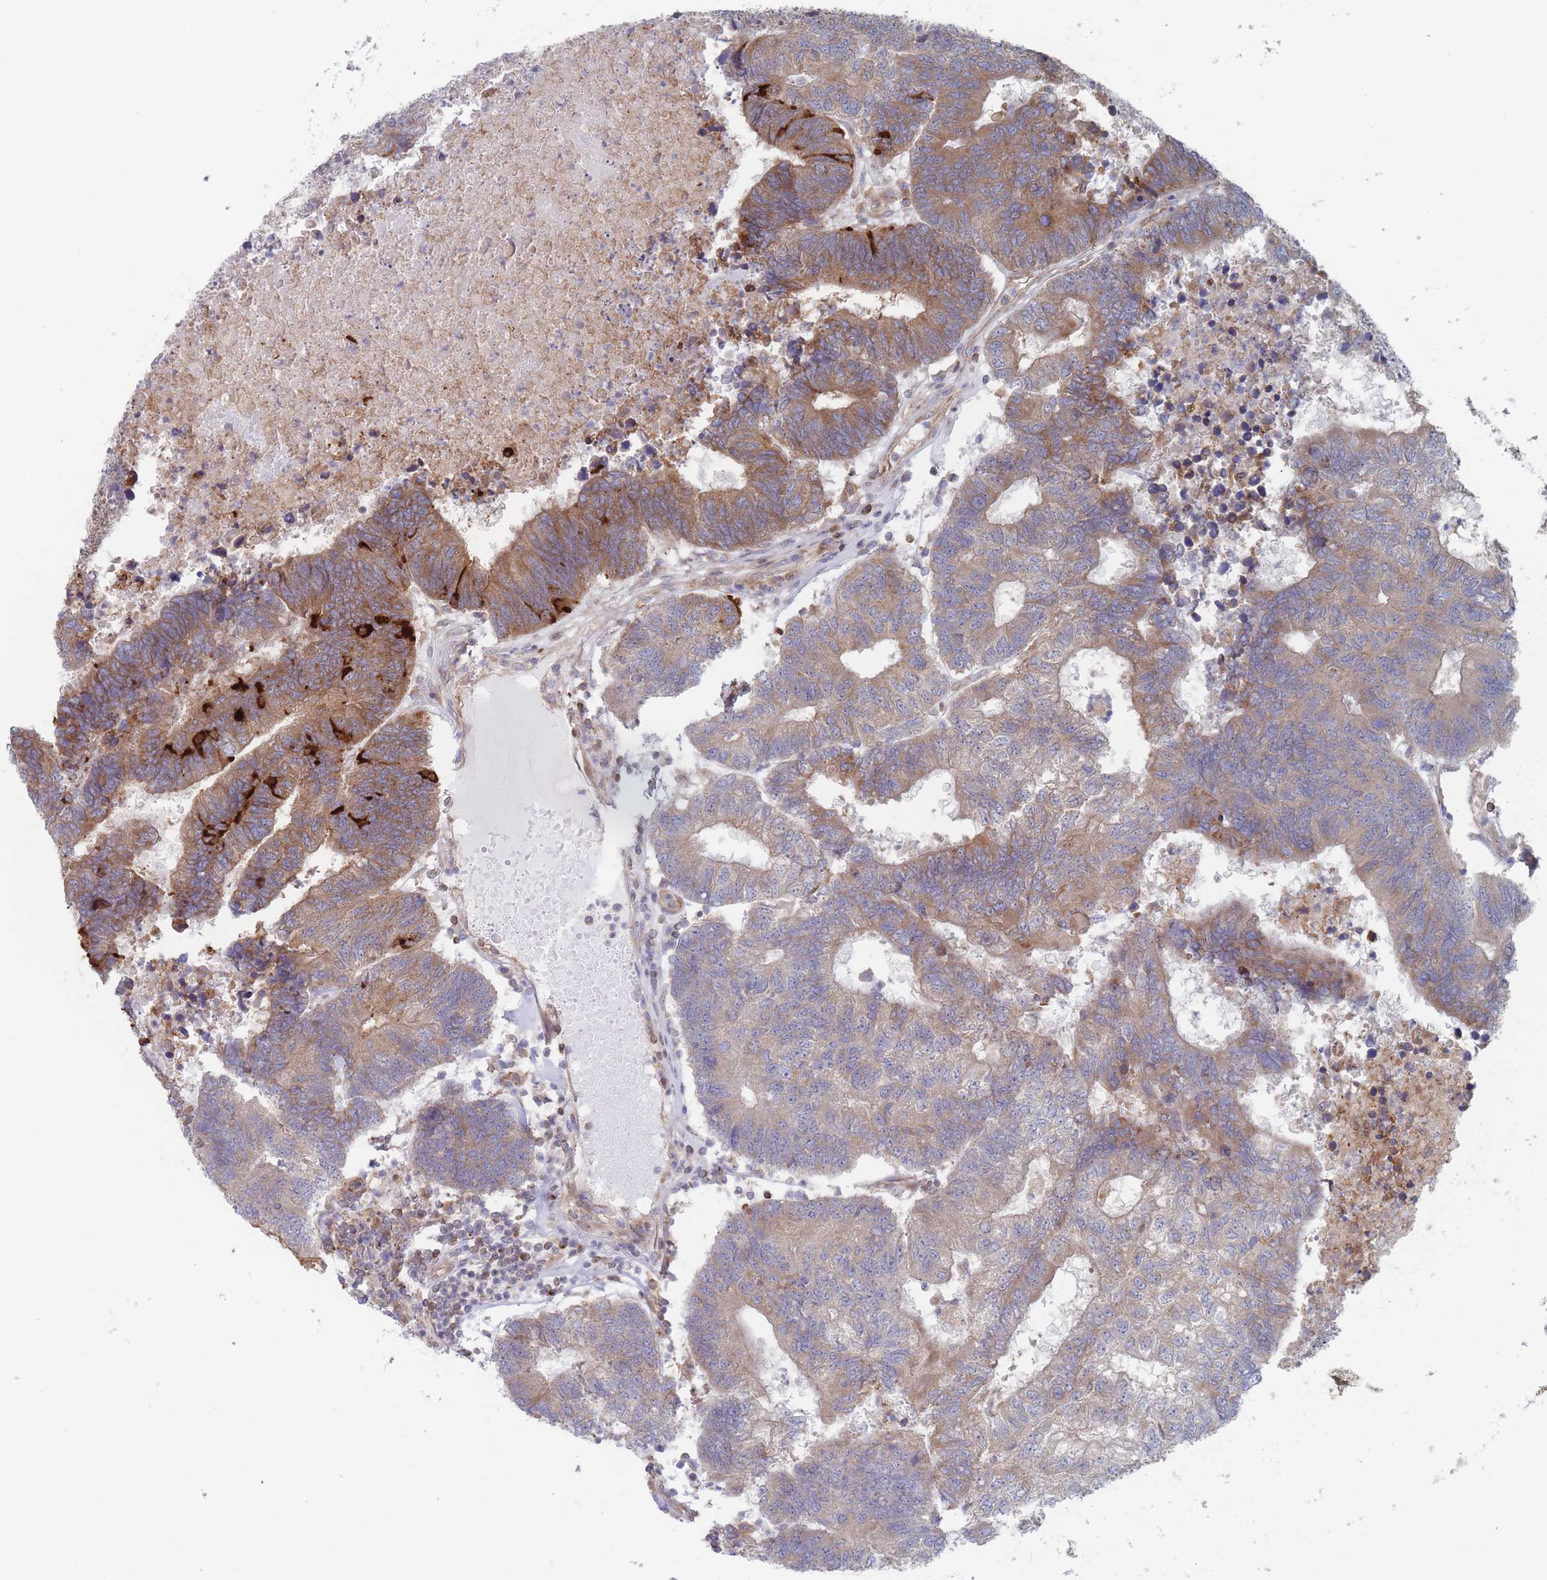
{"staining": {"intensity": "moderate", "quantity": ">75%", "location": "cytoplasmic/membranous"}, "tissue": "colorectal cancer", "cell_type": "Tumor cells", "image_type": "cancer", "snomed": [{"axis": "morphology", "description": "Adenocarcinoma, NOS"}, {"axis": "topography", "description": "Colon"}], "caption": "An image of human adenocarcinoma (colorectal) stained for a protein demonstrates moderate cytoplasmic/membranous brown staining in tumor cells. (brown staining indicates protein expression, while blue staining denotes nuclei).", "gene": "KDSR", "patient": {"sex": "female", "age": 48}}